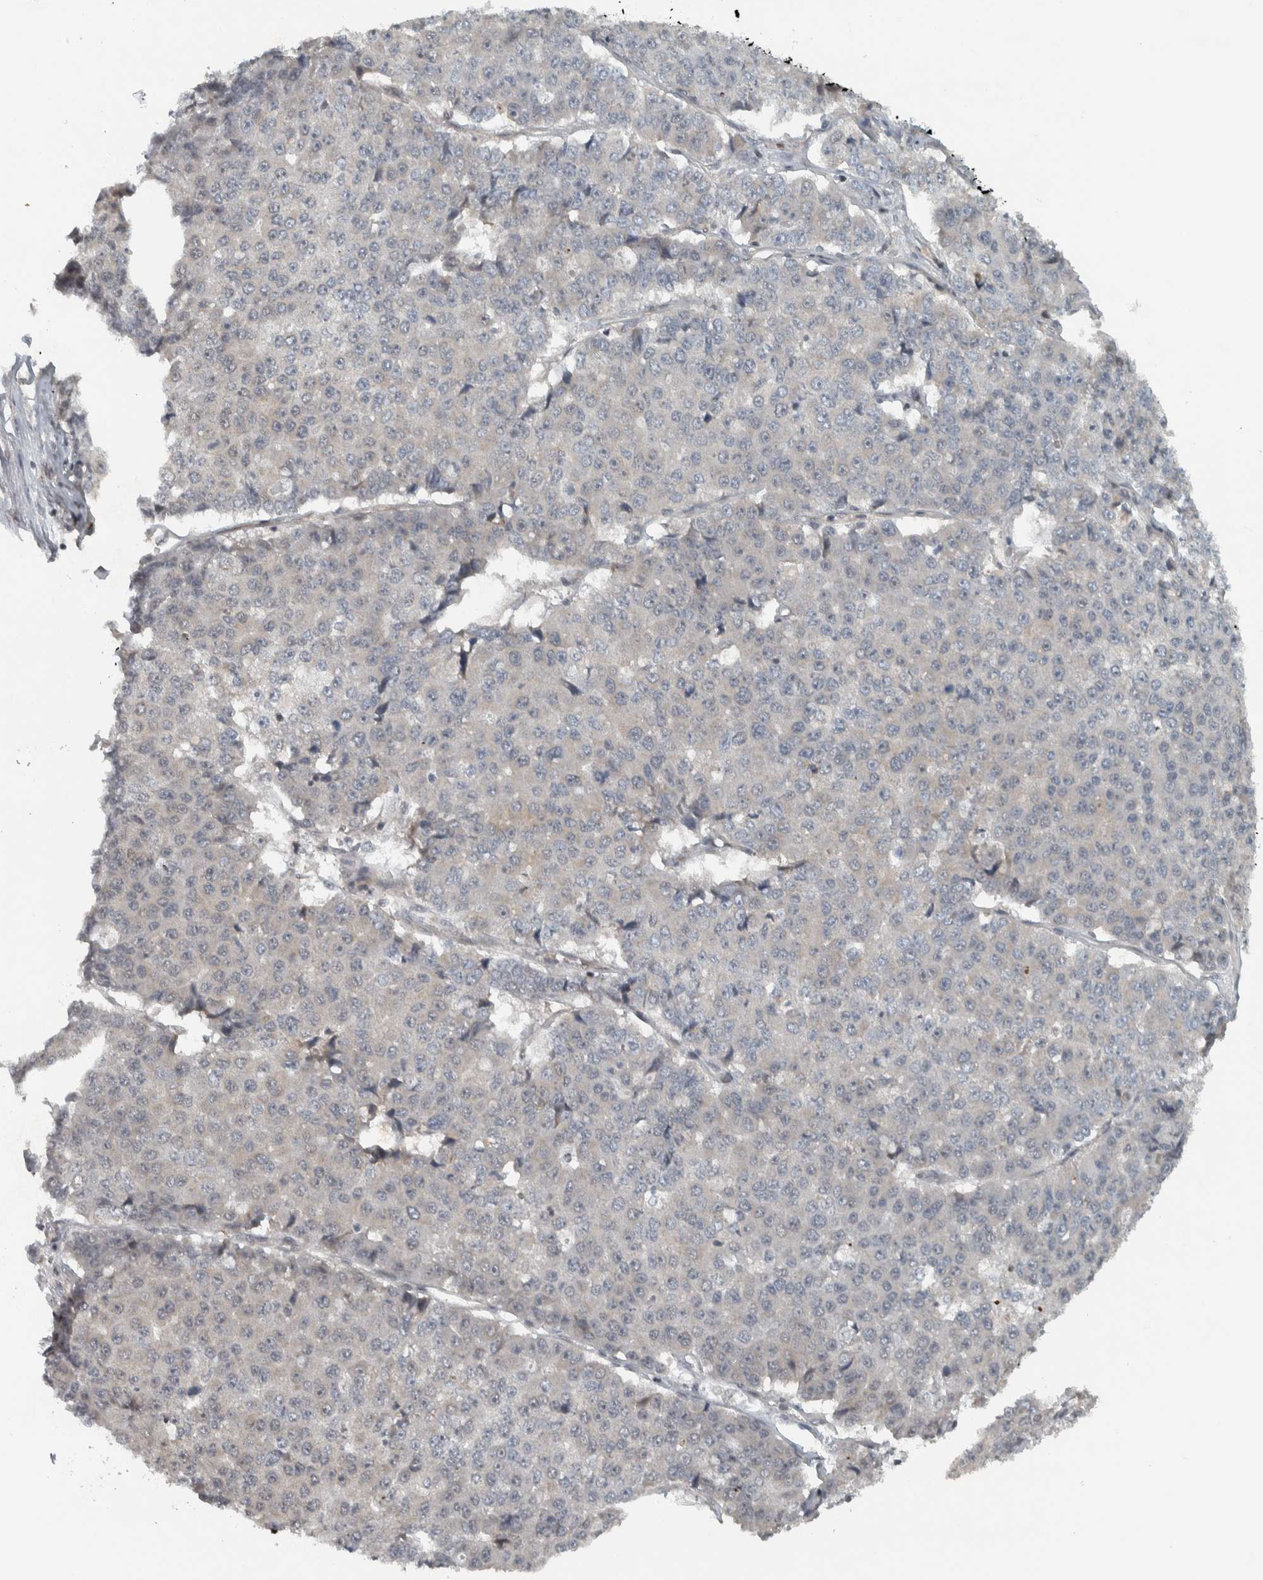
{"staining": {"intensity": "negative", "quantity": "none", "location": "none"}, "tissue": "pancreatic cancer", "cell_type": "Tumor cells", "image_type": "cancer", "snomed": [{"axis": "morphology", "description": "Adenocarcinoma, NOS"}, {"axis": "topography", "description": "Pancreas"}], "caption": "Immunohistochemical staining of human pancreatic adenocarcinoma demonstrates no significant expression in tumor cells. (Stains: DAB immunohistochemistry (IHC) with hematoxylin counter stain, Microscopy: brightfield microscopy at high magnification).", "gene": "NAPG", "patient": {"sex": "male", "age": 50}}